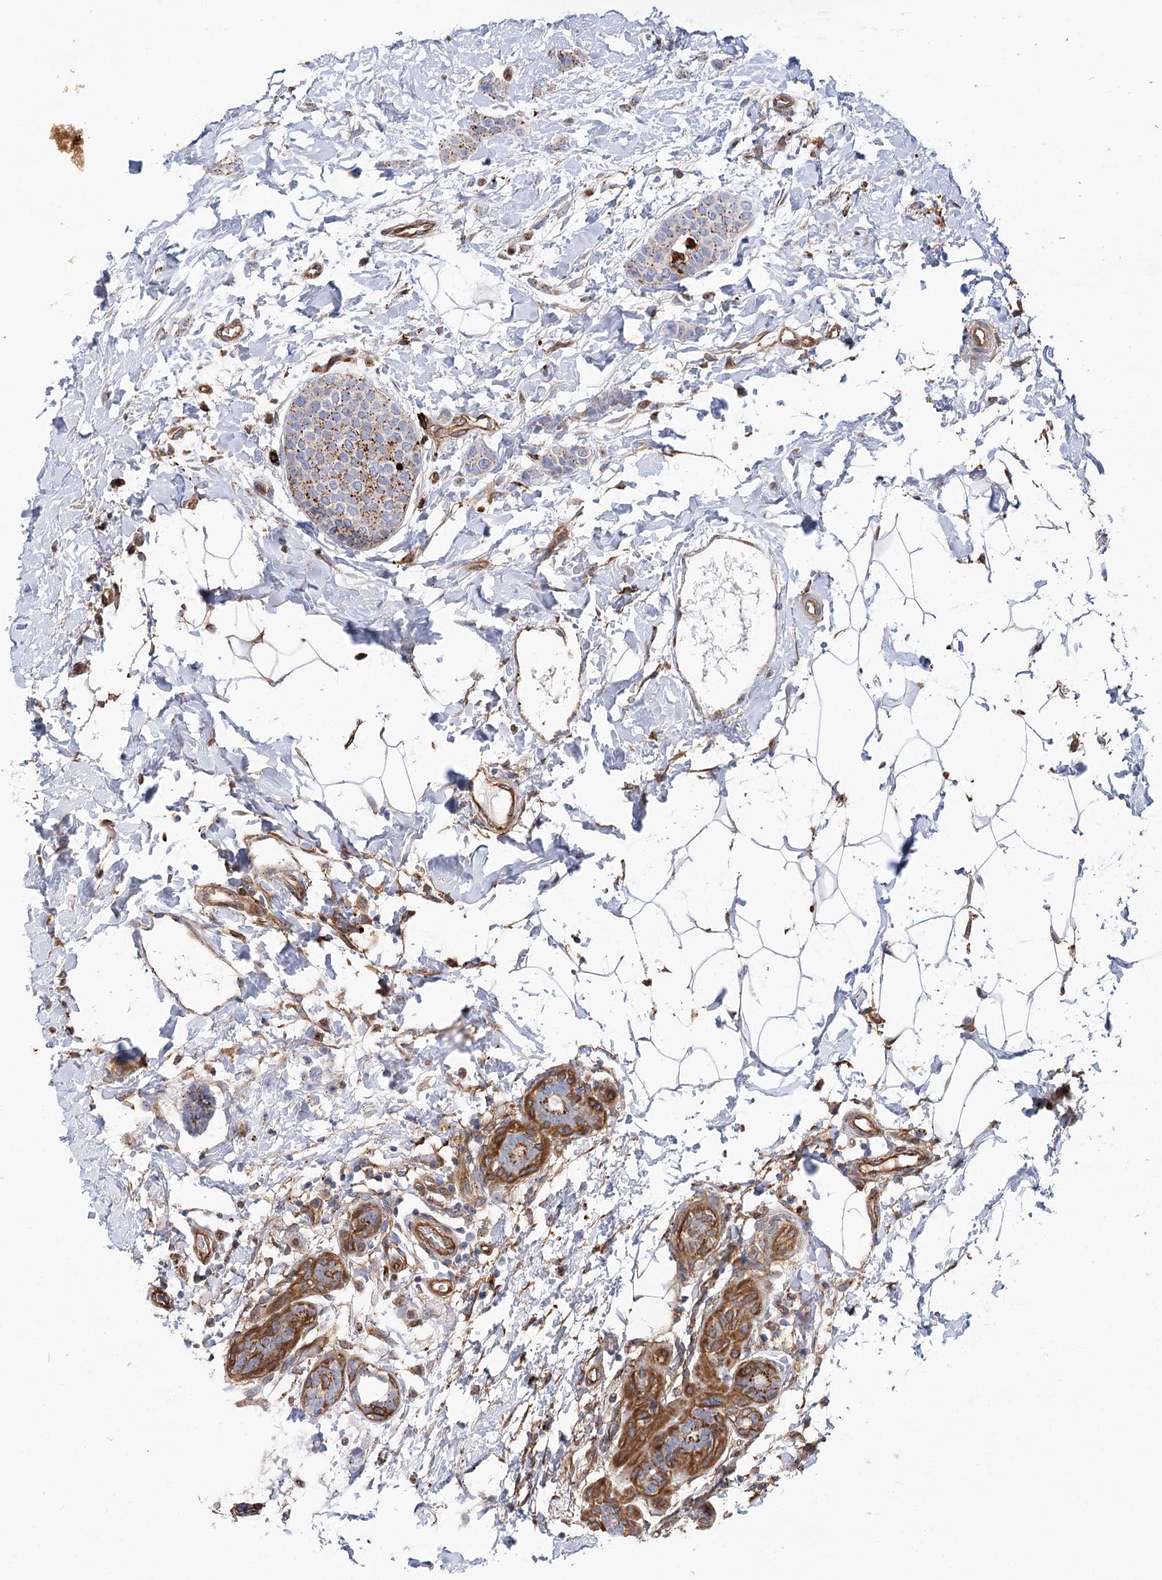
{"staining": {"intensity": "weak", "quantity": "25%-75%", "location": "cytoplasmic/membranous"}, "tissue": "breast cancer", "cell_type": "Tumor cells", "image_type": "cancer", "snomed": [{"axis": "morphology", "description": "Lobular carcinoma, in situ"}, {"axis": "morphology", "description": "Lobular carcinoma"}, {"axis": "topography", "description": "Breast"}], "caption": "Tumor cells display low levels of weak cytoplasmic/membranous positivity in about 25%-75% of cells in breast cancer (lobular carcinoma).", "gene": "GUSB", "patient": {"sex": "female", "age": 41}}